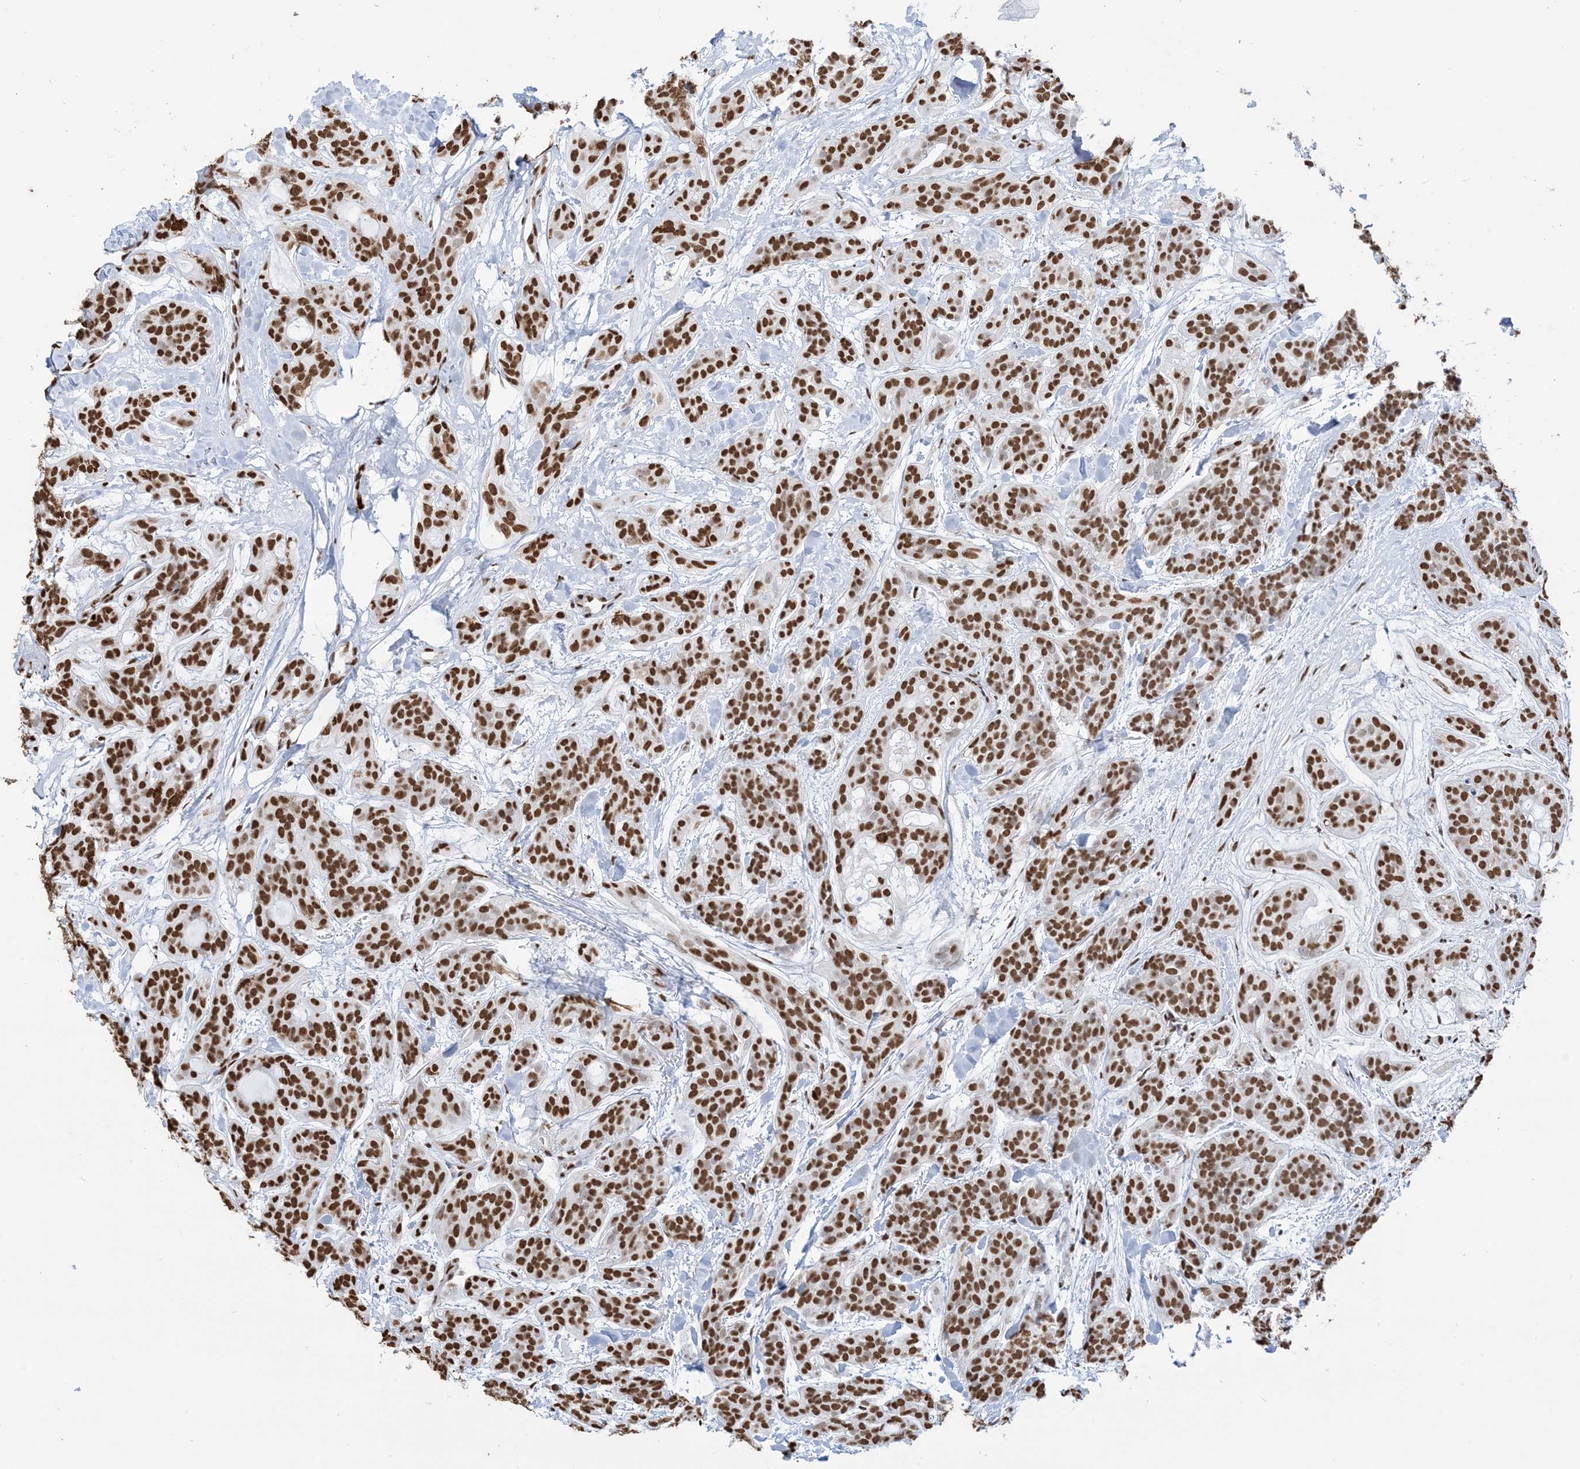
{"staining": {"intensity": "strong", "quantity": ">75%", "location": "nuclear"}, "tissue": "head and neck cancer", "cell_type": "Tumor cells", "image_type": "cancer", "snomed": [{"axis": "morphology", "description": "Adenocarcinoma, NOS"}, {"axis": "topography", "description": "Head-Neck"}], "caption": "Head and neck cancer tissue exhibits strong nuclear positivity in about >75% of tumor cells", "gene": "ZNF792", "patient": {"sex": "male", "age": 66}}